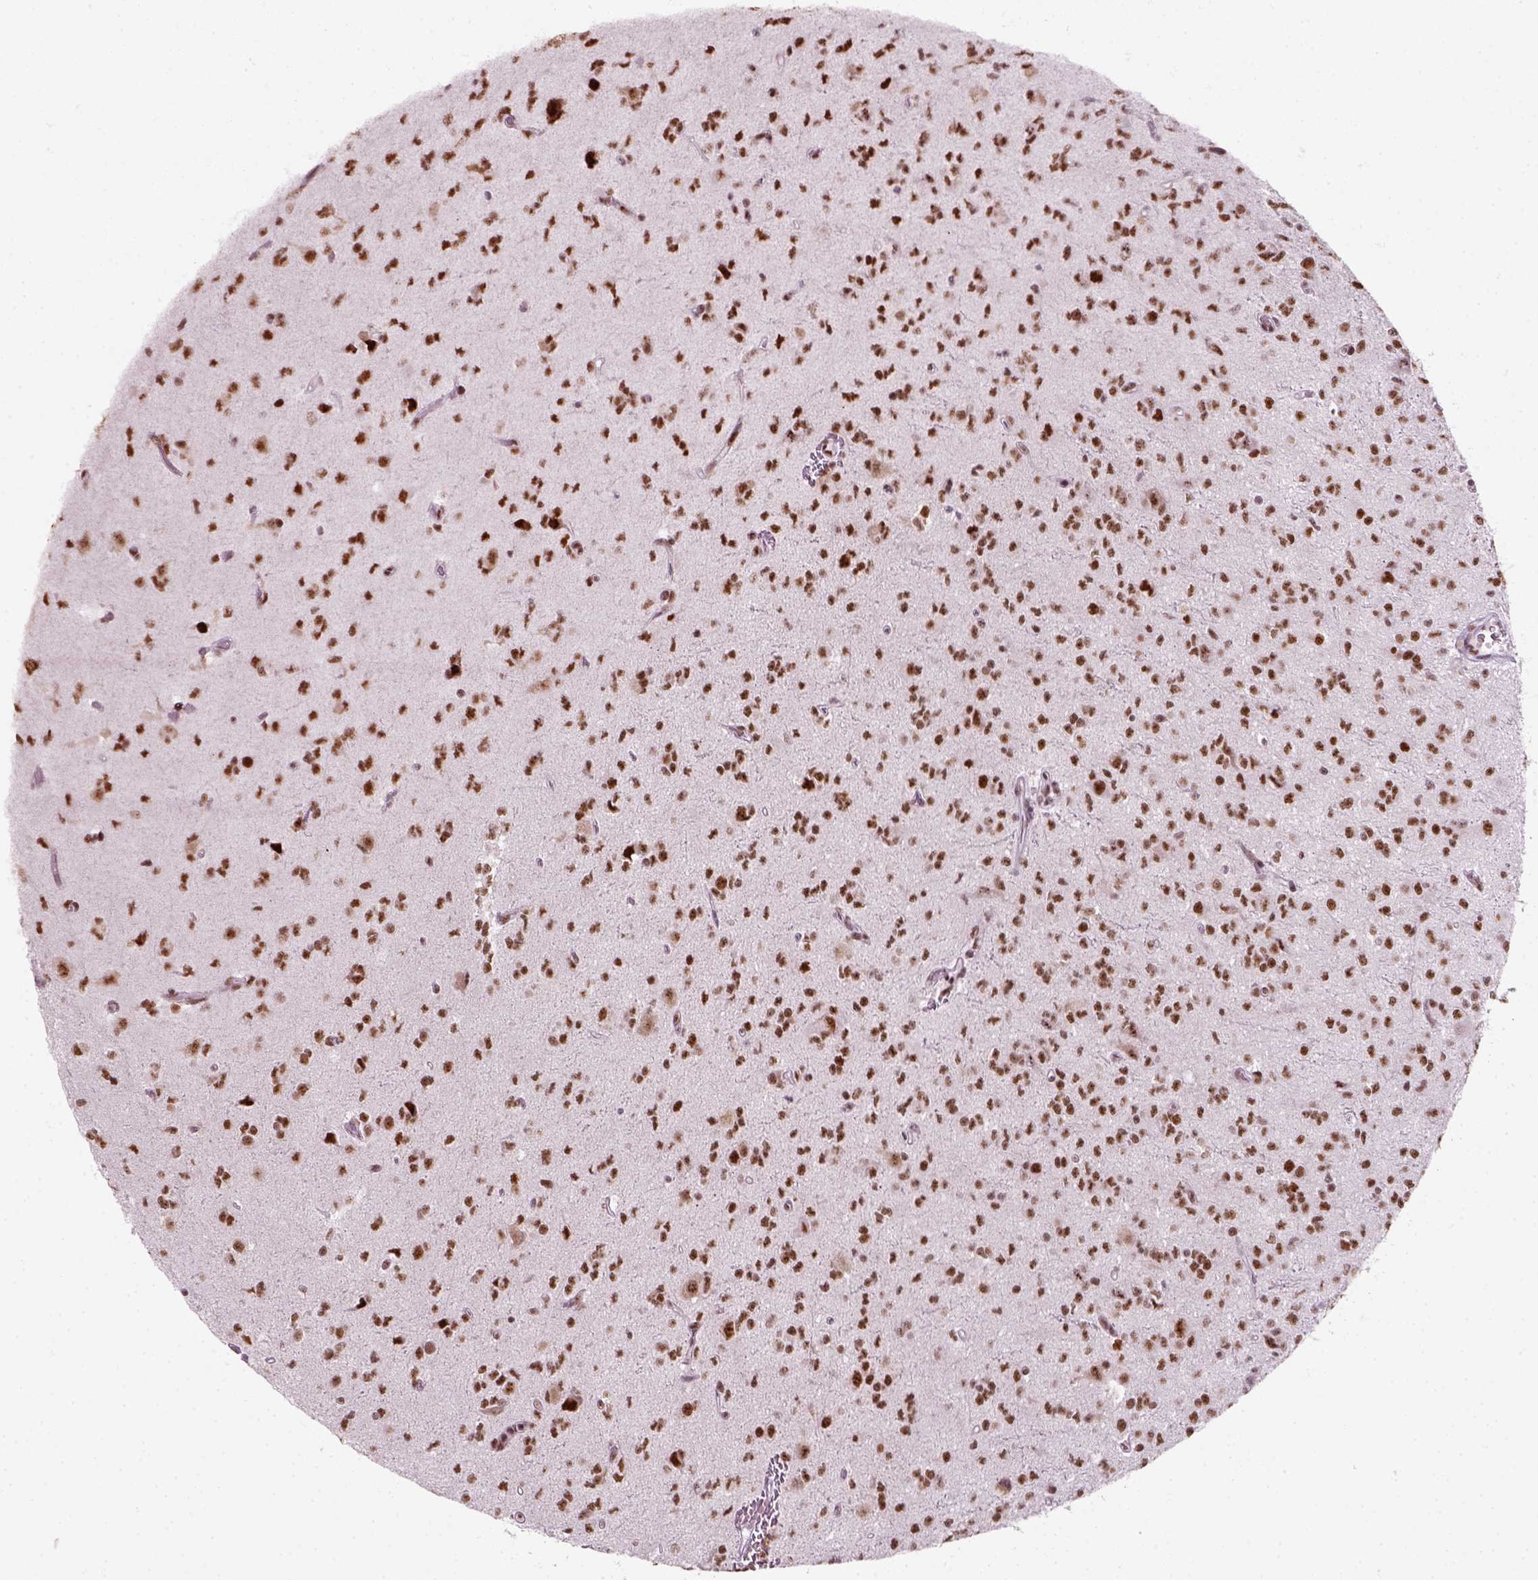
{"staining": {"intensity": "strong", "quantity": ">75%", "location": "nuclear"}, "tissue": "glioma", "cell_type": "Tumor cells", "image_type": "cancer", "snomed": [{"axis": "morphology", "description": "Glioma, malignant, Low grade"}, {"axis": "topography", "description": "Brain"}], "caption": "Immunohistochemical staining of human low-grade glioma (malignant) shows high levels of strong nuclear protein positivity in about >75% of tumor cells.", "gene": "GTF2F1", "patient": {"sex": "male", "age": 27}}